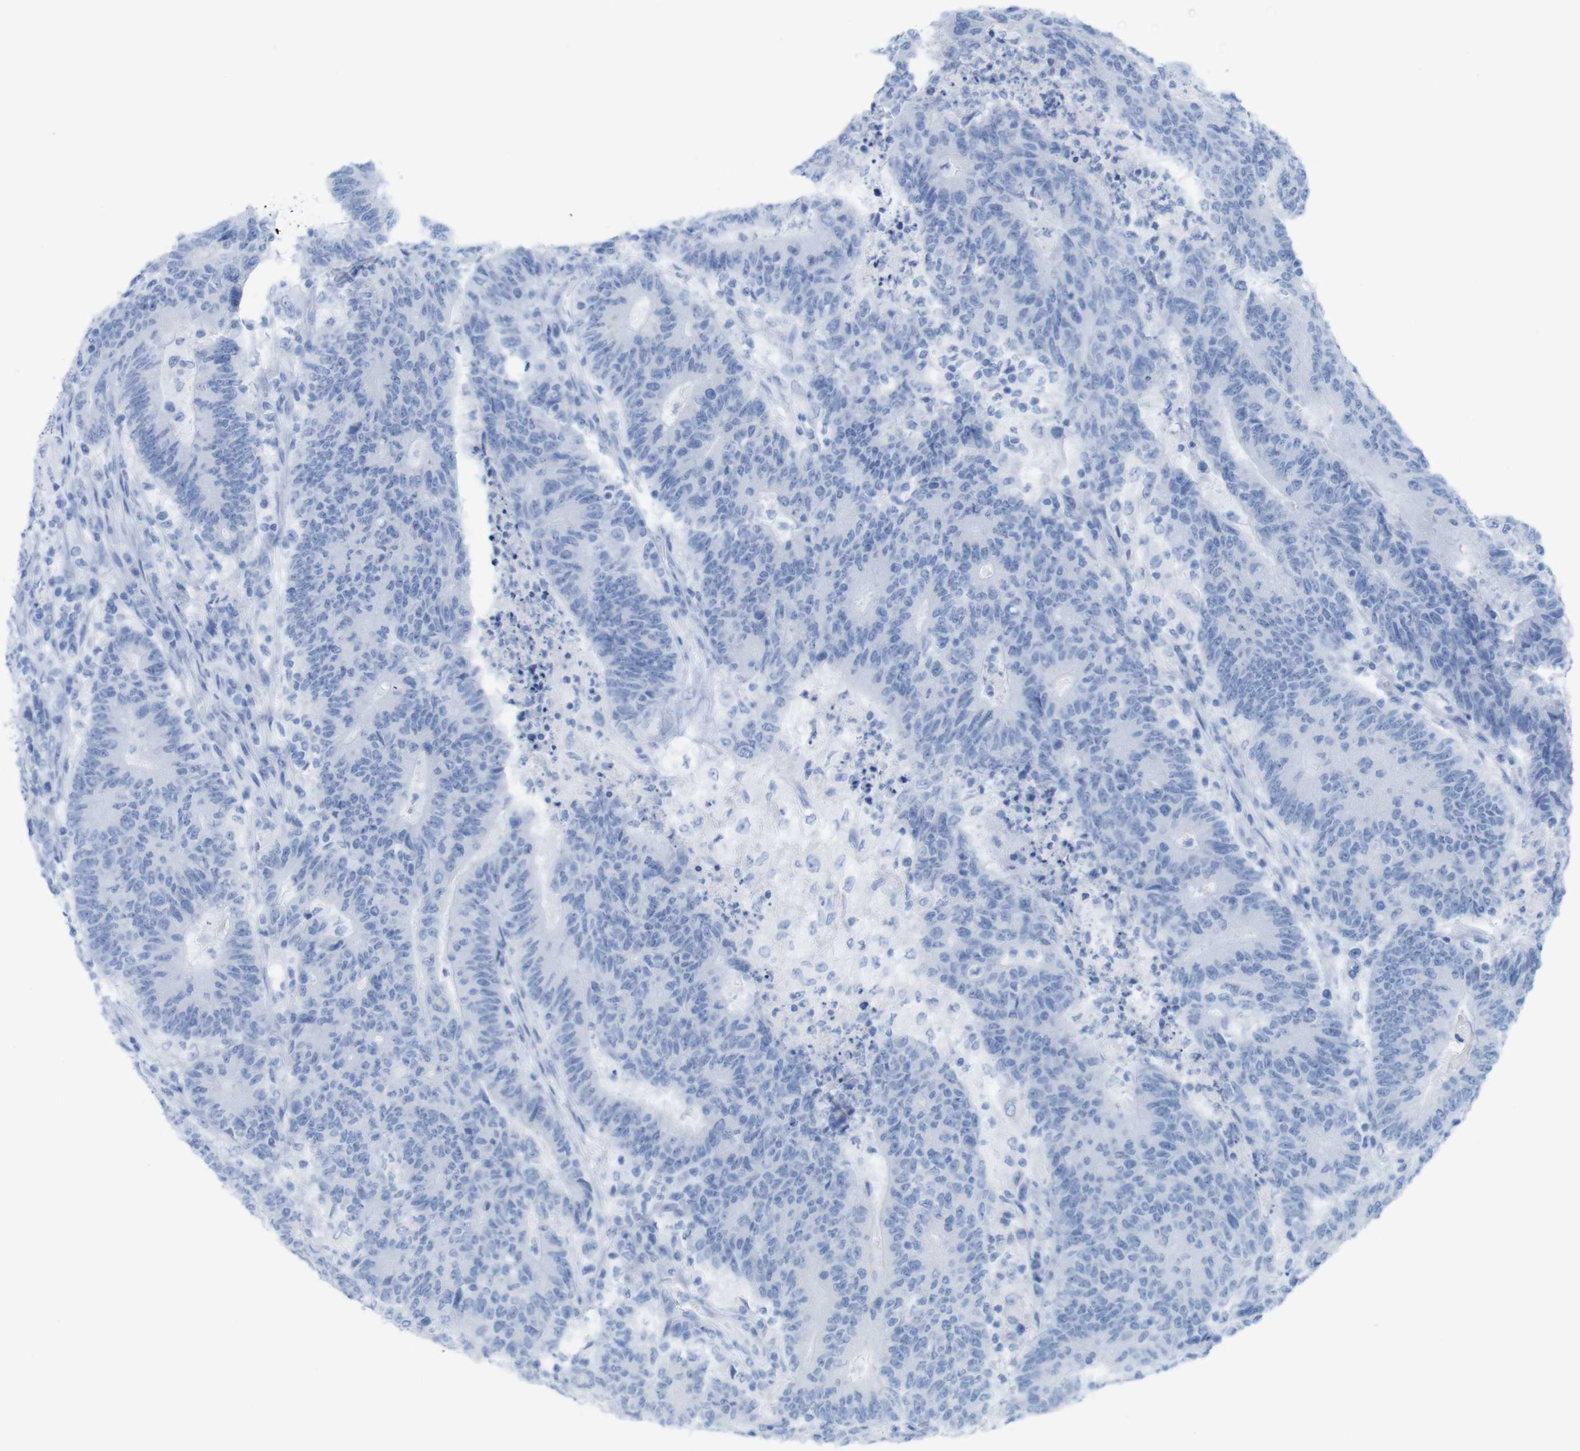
{"staining": {"intensity": "negative", "quantity": "none", "location": "none"}, "tissue": "colorectal cancer", "cell_type": "Tumor cells", "image_type": "cancer", "snomed": [{"axis": "morphology", "description": "Normal tissue, NOS"}, {"axis": "morphology", "description": "Adenocarcinoma, NOS"}, {"axis": "topography", "description": "Colon"}], "caption": "Tumor cells are negative for brown protein staining in colorectal adenocarcinoma.", "gene": "MYH7", "patient": {"sex": "female", "age": 75}}